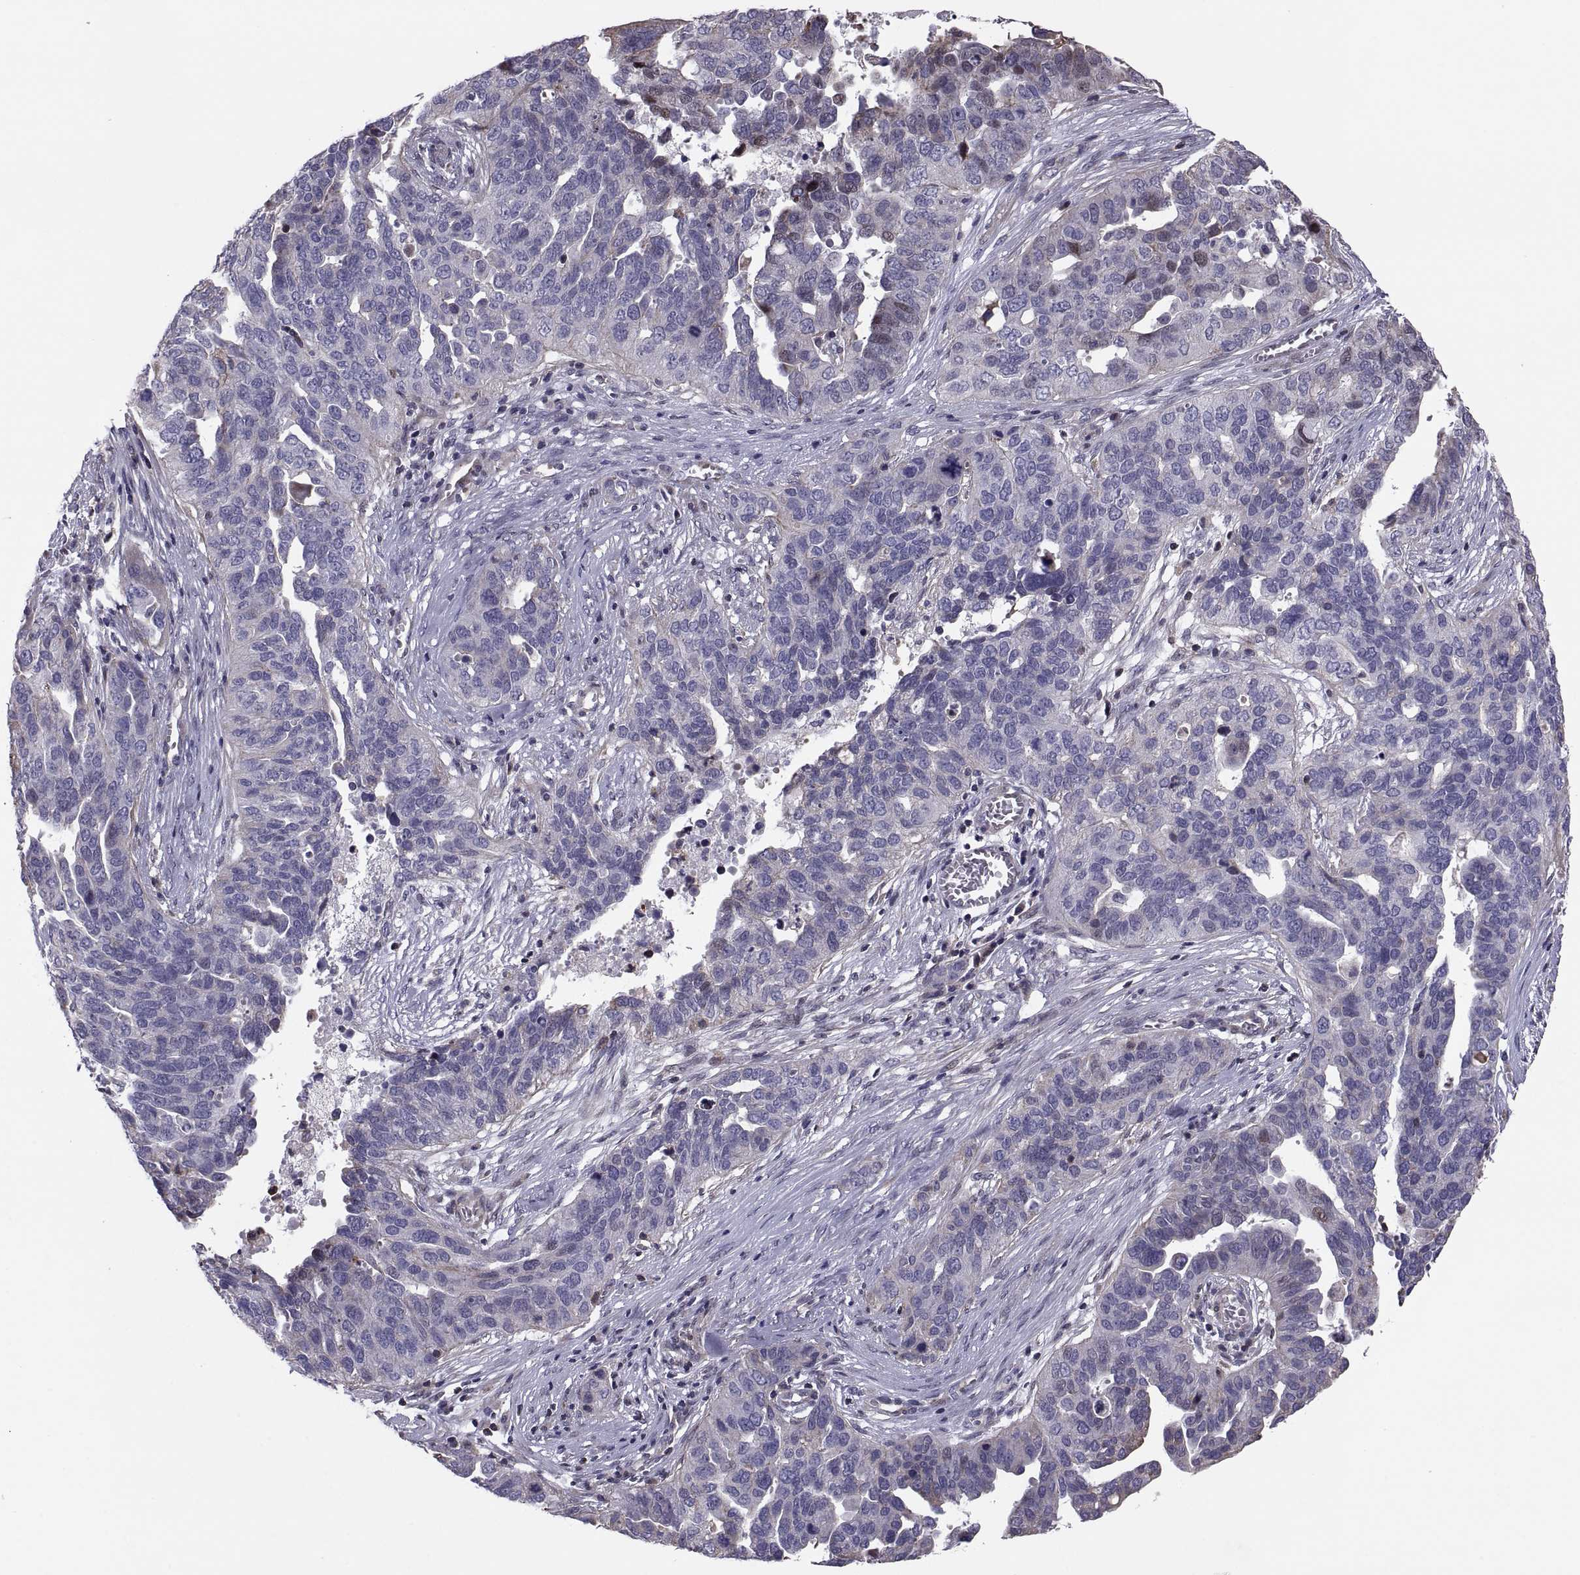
{"staining": {"intensity": "moderate", "quantity": "<25%", "location": "cytoplasmic/membranous"}, "tissue": "ovarian cancer", "cell_type": "Tumor cells", "image_type": "cancer", "snomed": [{"axis": "morphology", "description": "Carcinoma, endometroid"}, {"axis": "topography", "description": "Soft tissue"}, {"axis": "topography", "description": "Ovary"}], "caption": "The histopathology image reveals staining of ovarian cancer (endometroid carcinoma), revealing moderate cytoplasmic/membranous protein staining (brown color) within tumor cells.", "gene": "ANO1", "patient": {"sex": "female", "age": 52}}